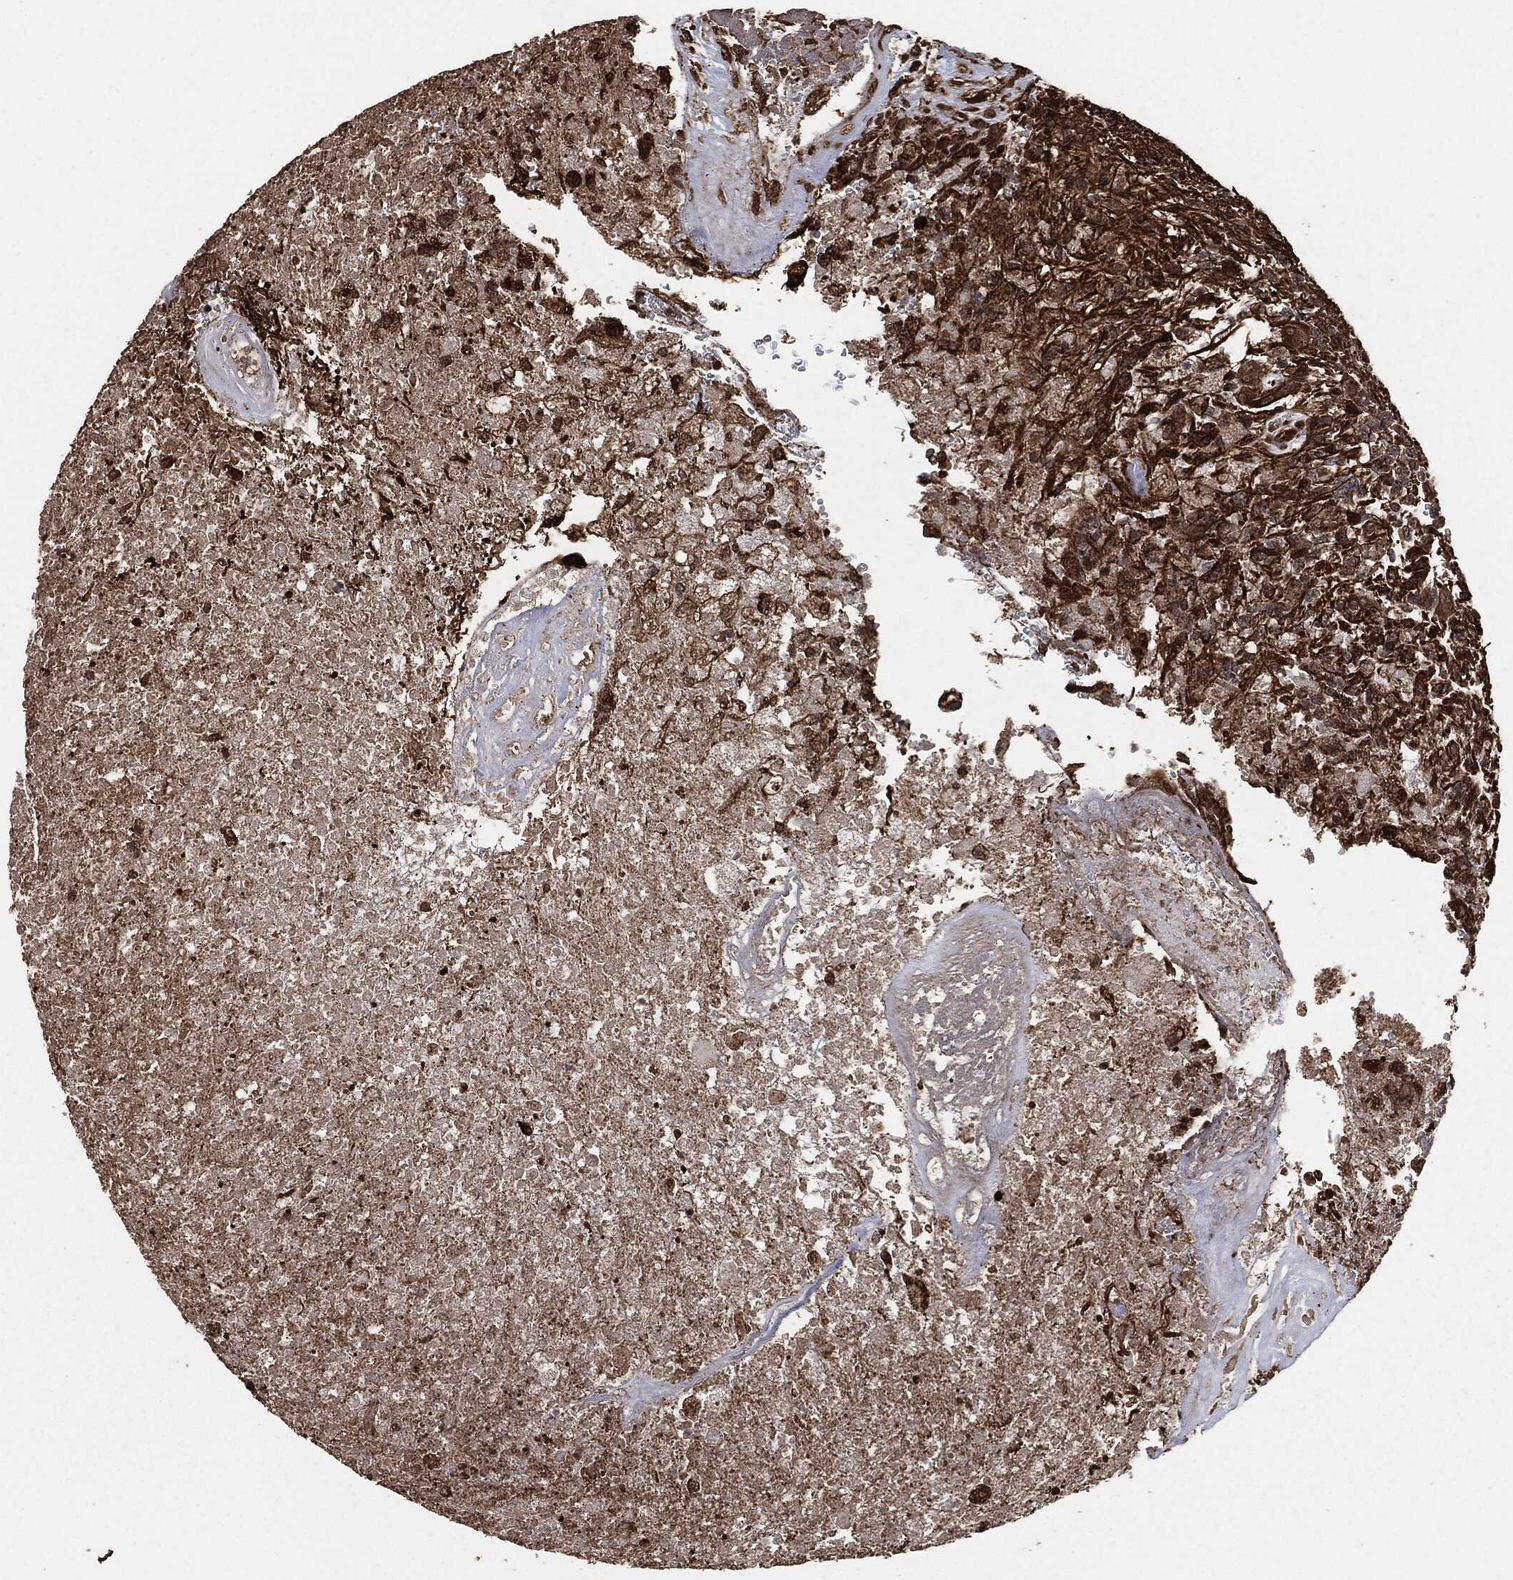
{"staining": {"intensity": "strong", "quantity": "<25%", "location": "cytoplasmic/membranous"}, "tissue": "glioma", "cell_type": "Tumor cells", "image_type": "cancer", "snomed": [{"axis": "morphology", "description": "Glioma, malignant, High grade"}, {"axis": "topography", "description": "Brain"}], "caption": "Malignant glioma (high-grade) stained with a brown dye displays strong cytoplasmic/membranous positive positivity in about <25% of tumor cells.", "gene": "EGFR", "patient": {"sex": "male", "age": 56}}